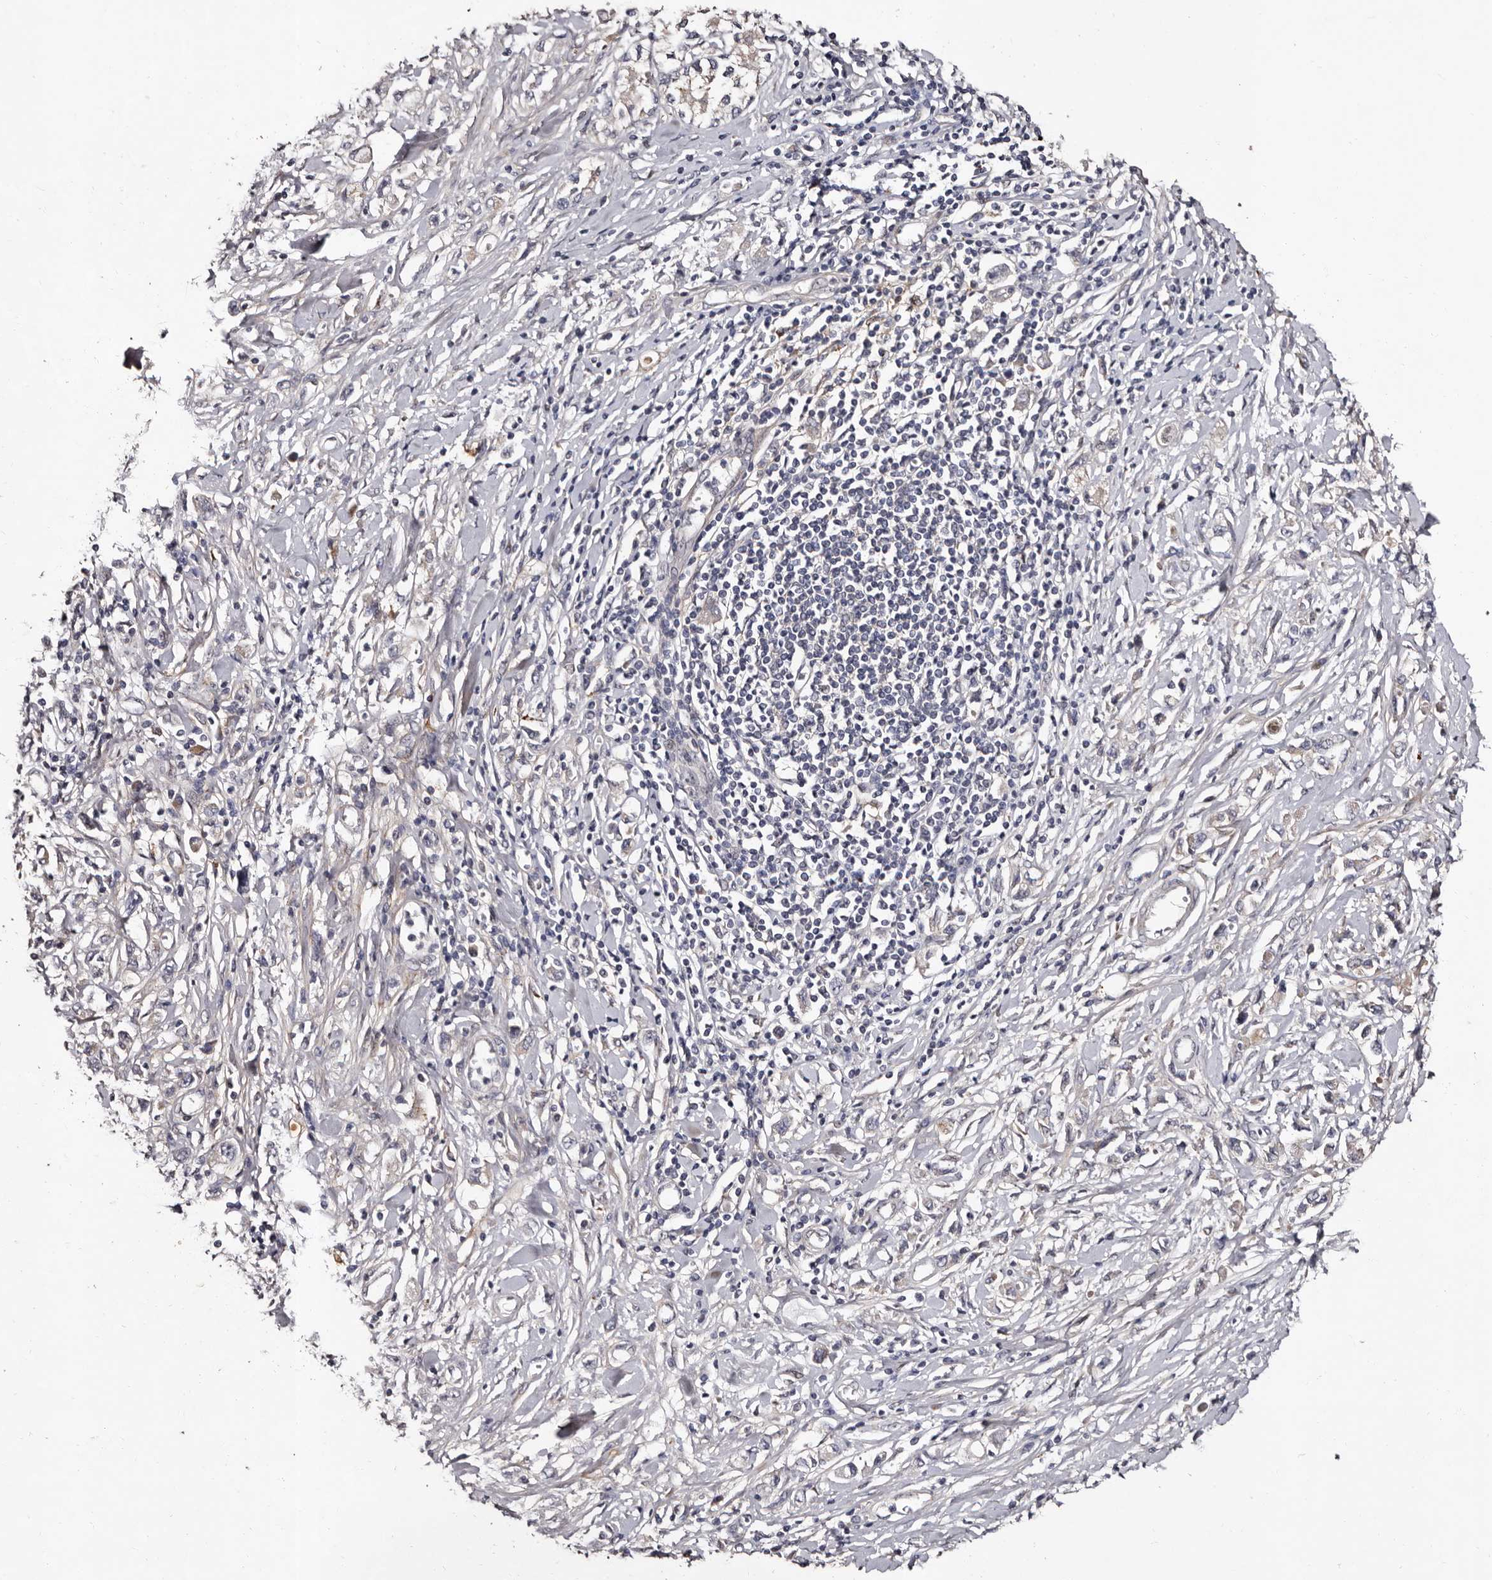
{"staining": {"intensity": "negative", "quantity": "none", "location": "none"}, "tissue": "stomach cancer", "cell_type": "Tumor cells", "image_type": "cancer", "snomed": [{"axis": "morphology", "description": "Adenocarcinoma, NOS"}, {"axis": "topography", "description": "Stomach"}], "caption": "An immunohistochemistry (IHC) histopathology image of stomach cancer (adenocarcinoma) is shown. There is no staining in tumor cells of stomach cancer (adenocarcinoma). The staining is performed using DAB brown chromogen with nuclei counter-stained in using hematoxylin.", "gene": "FAM91A1", "patient": {"sex": "female", "age": 76}}